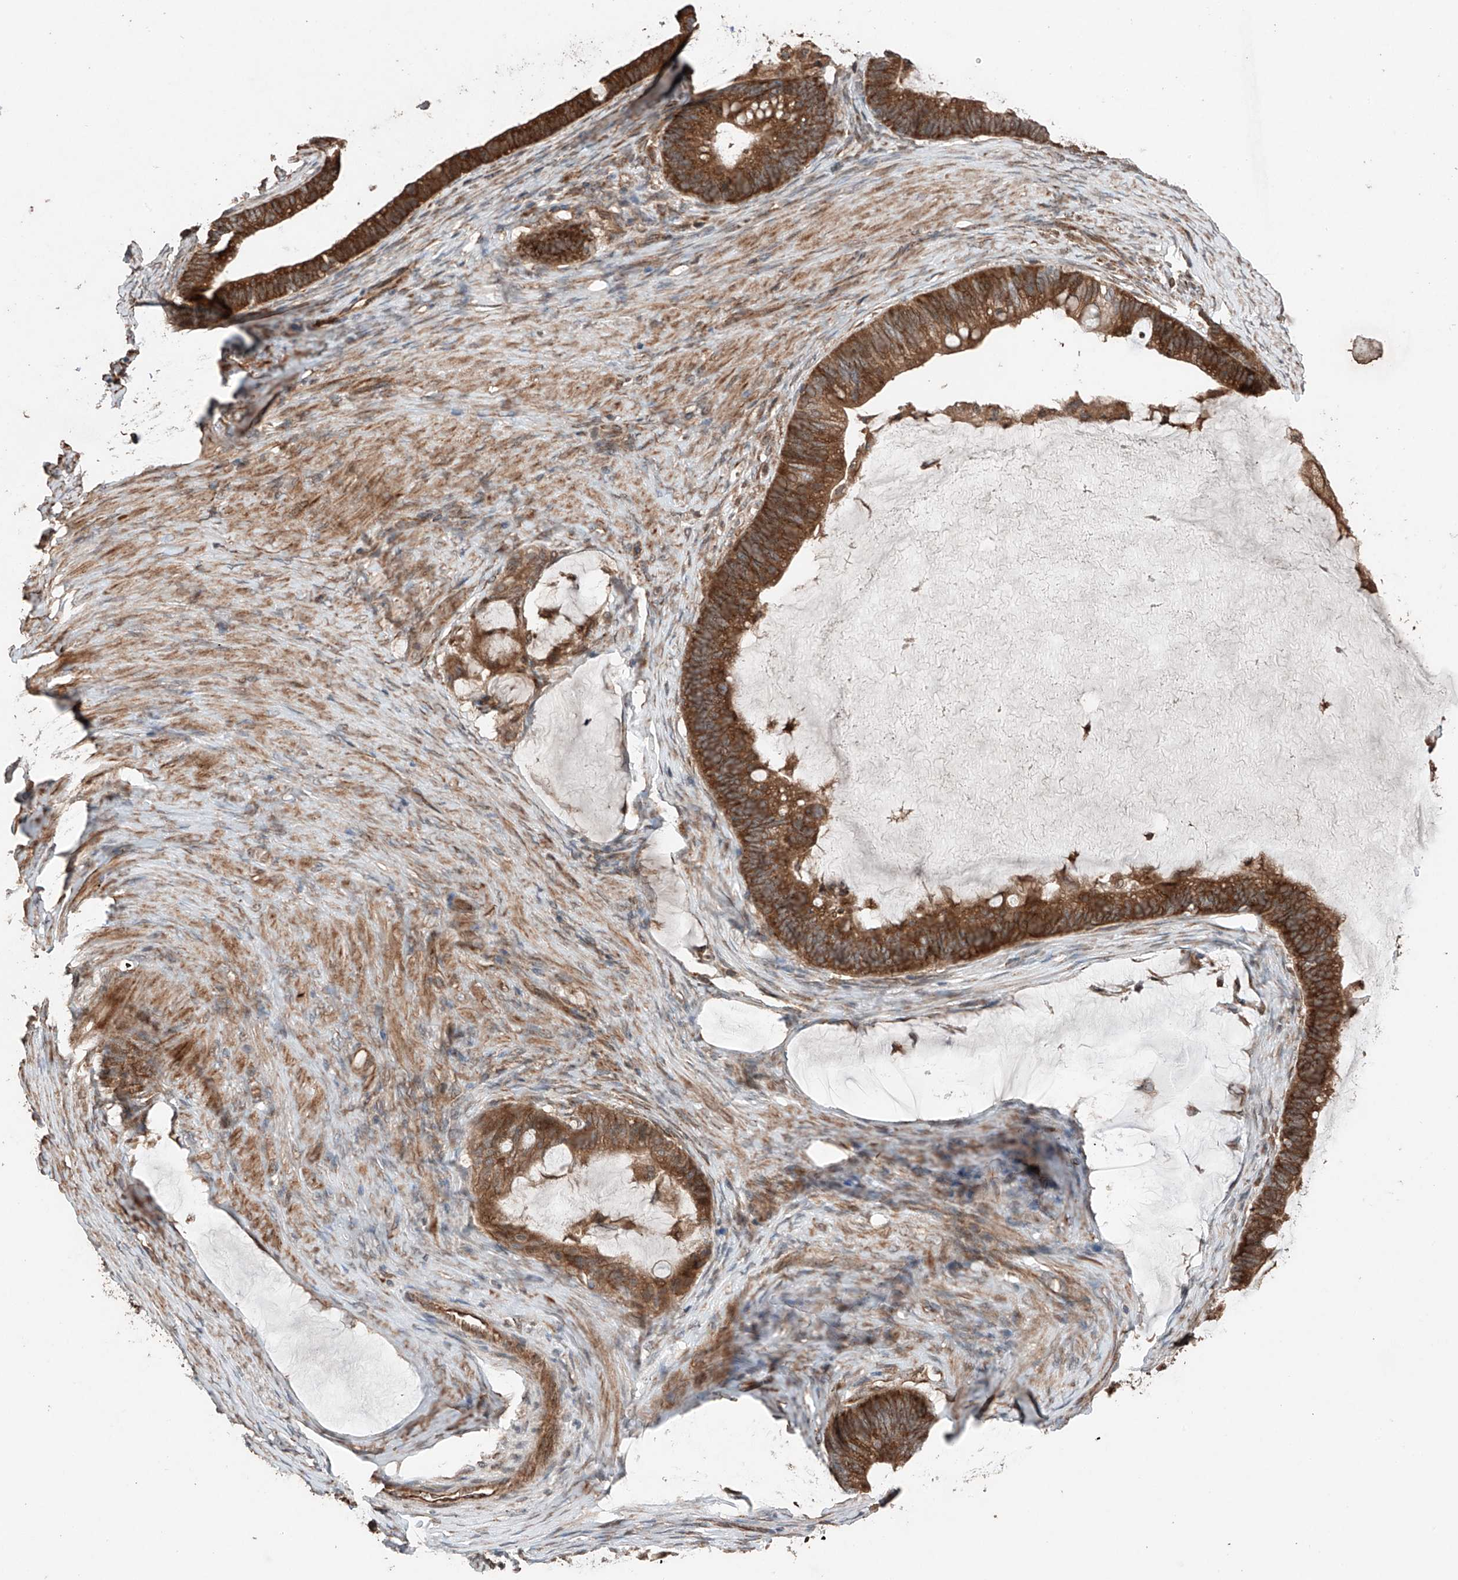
{"staining": {"intensity": "strong", "quantity": ">75%", "location": "cytoplasmic/membranous"}, "tissue": "ovarian cancer", "cell_type": "Tumor cells", "image_type": "cancer", "snomed": [{"axis": "morphology", "description": "Cystadenocarcinoma, mucinous, NOS"}, {"axis": "topography", "description": "Ovary"}], "caption": "Ovarian cancer tissue shows strong cytoplasmic/membranous expression in approximately >75% of tumor cells The staining was performed using DAB (3,3'-diaminobenzidine), with brown indicating positive protein expression. Nuclei are stained blue with hematoxylin.", "gene": "AP4B1", "patient": {"sex": "female", "age": 61}}